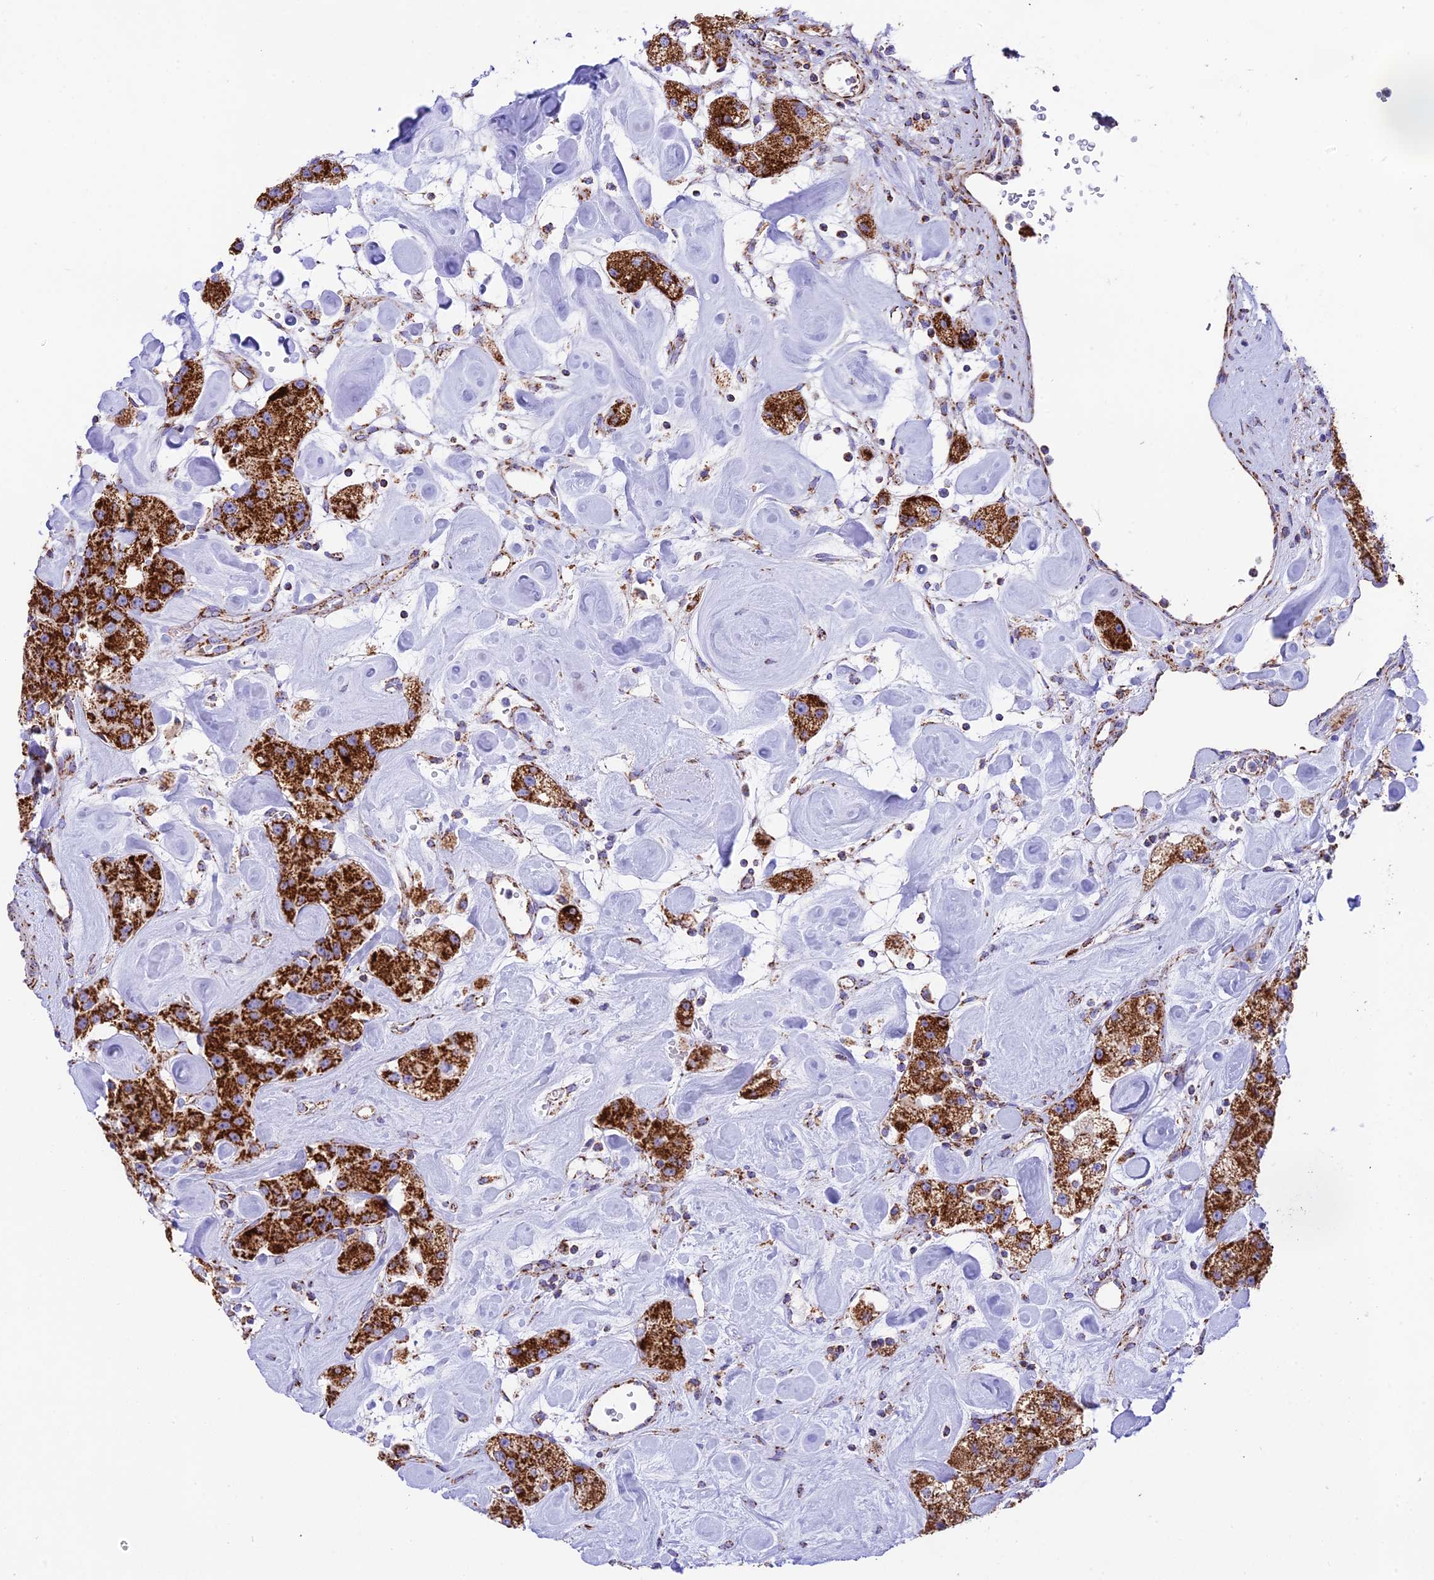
{"staining": {"intensity": "strong", "quantity": ">75%", "location": "cytoplasmic/membranous"}, "tissue": "carcinoid", "cell_type": "Tumor cells", "image_type": "cancer", "snomed": [{"axis": "morphology", "description": "Carcinoid, malignant, NOS"}, {"axis": "topography", "description": "Pancreas"}], "caption": "Protein staining reveals strong cytoplasmic/membranous staining in about >75% of tumor cells in carcinoid.", "gene": "CHCHD3", "patient": {"sex": "male", "age": 41}}